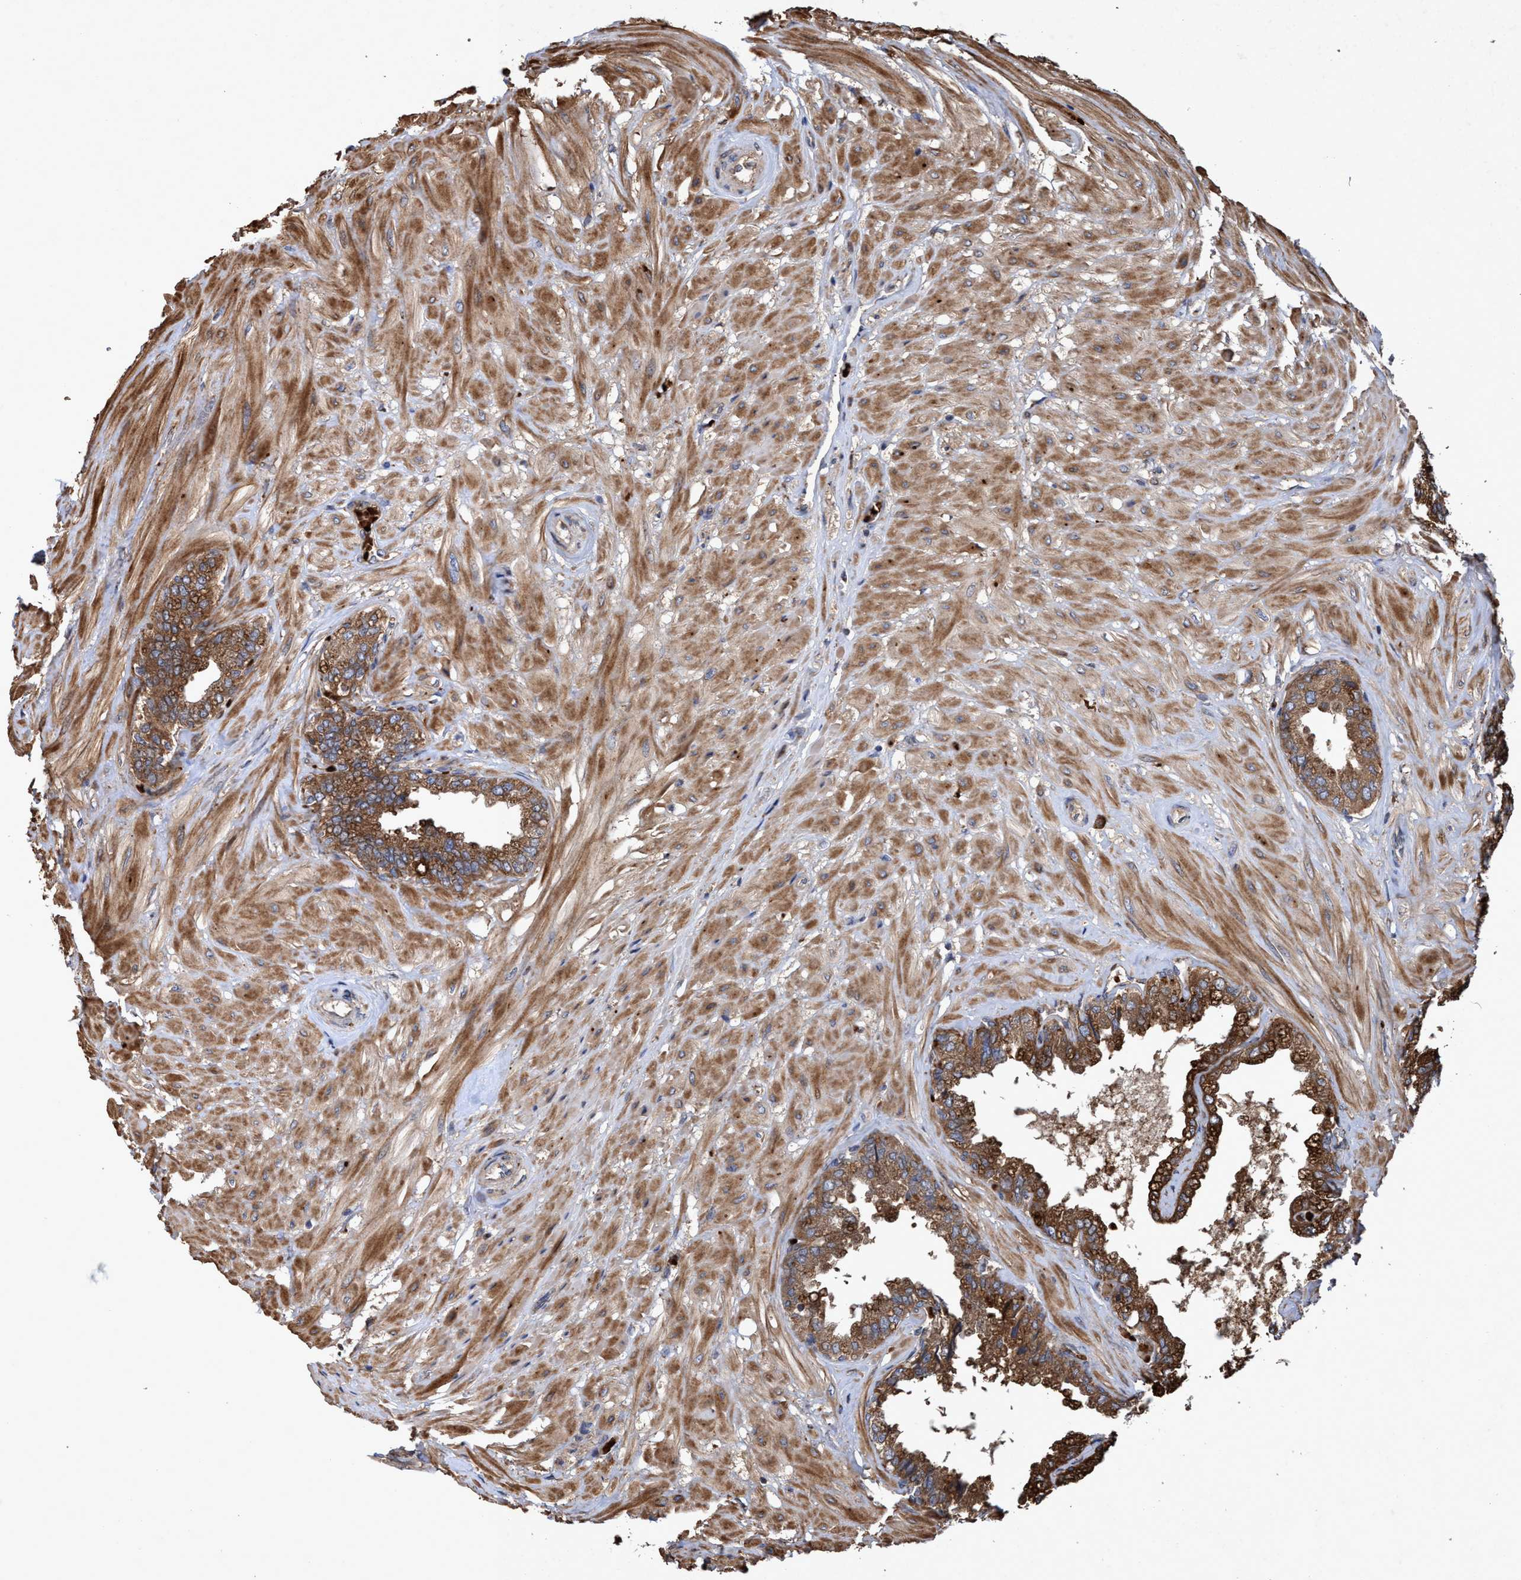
{"staining": {"intensity": "moderate", "quantity": ">75%", "location": "cytoplasmic/membranous"}, "tissue": "seminal vesicle", "cell_type": "Glandular cells", "image_type": "normal", "snomed": [{"axis": "morphology", "description": "Normal tissue, NOS"}, {"axis": "topography", "description": "Seminal veicle"}], "caption": "This is a histology image of immunohistochemistry (IHC) staining of unremarkable seminal vesicle, which shows moderate positivity in the cytoplasmic/membranous of glandular cells.", "gene": "CHMP6", "patient": {"sex": "male", "age": 46}}